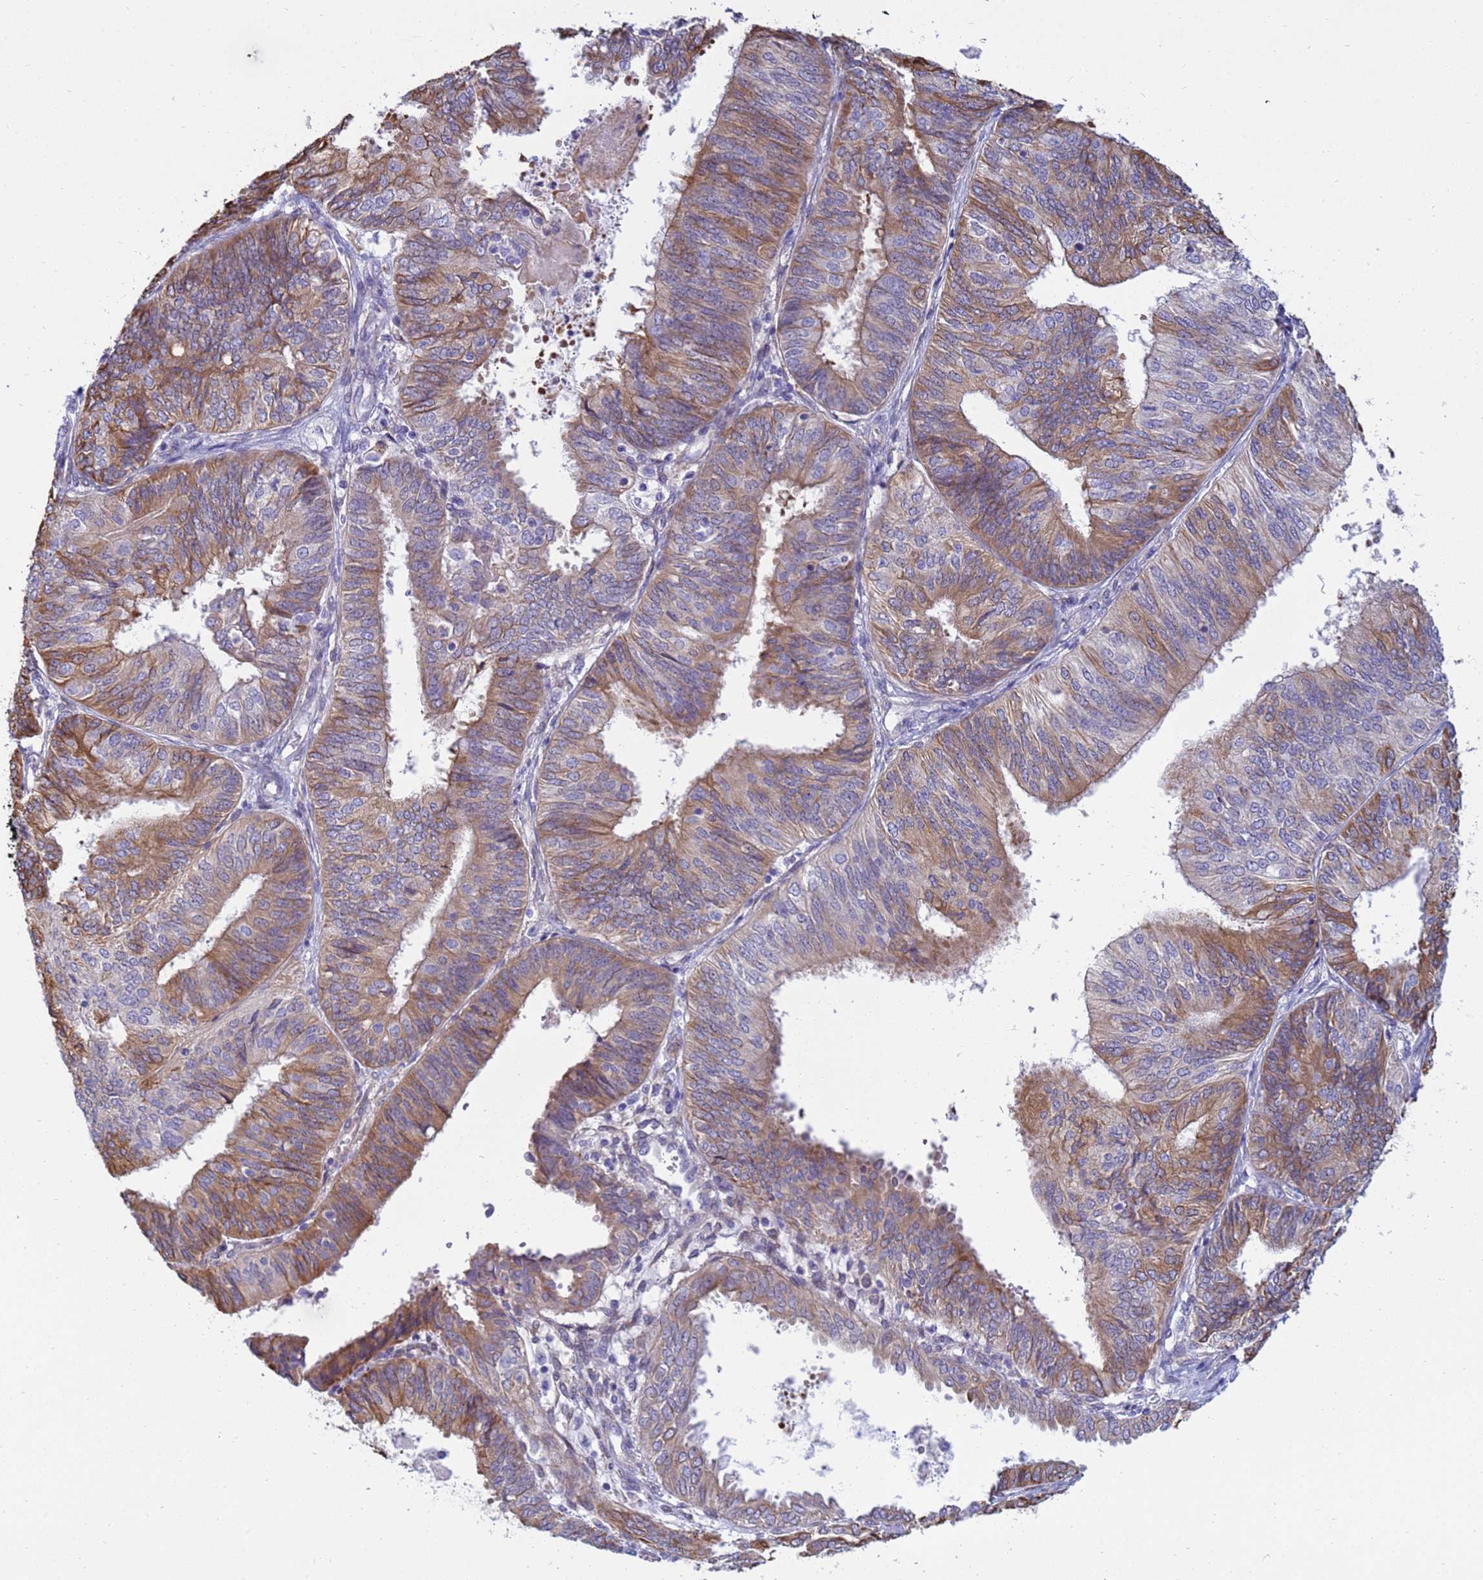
{"staining": {"intensity": "moderate", "quantity": ">75%", "location": "cytoplasmic/membranous"}, "tissue": "endometrial cancer", "cell_type": "Tumor cells", "image_type": "cancer", "snomed": [{"axis": "morphology", "description": "Adenocarcinoma, NOS"}, {"axis": "topography", "description": "Endometrium"}], "caption": "Protein expression analysis of adenocarcinoma (endometrial) shows moderate cytoplasmic/membranous staining in approximately >75% of tumor cells. The staining was performed using DAB, with brown indicating positive protein expression. Nuclei are stained blue with hematoxylin.", "gene": "TRPC6", "patient": {"sex": "female", "age": 58}}